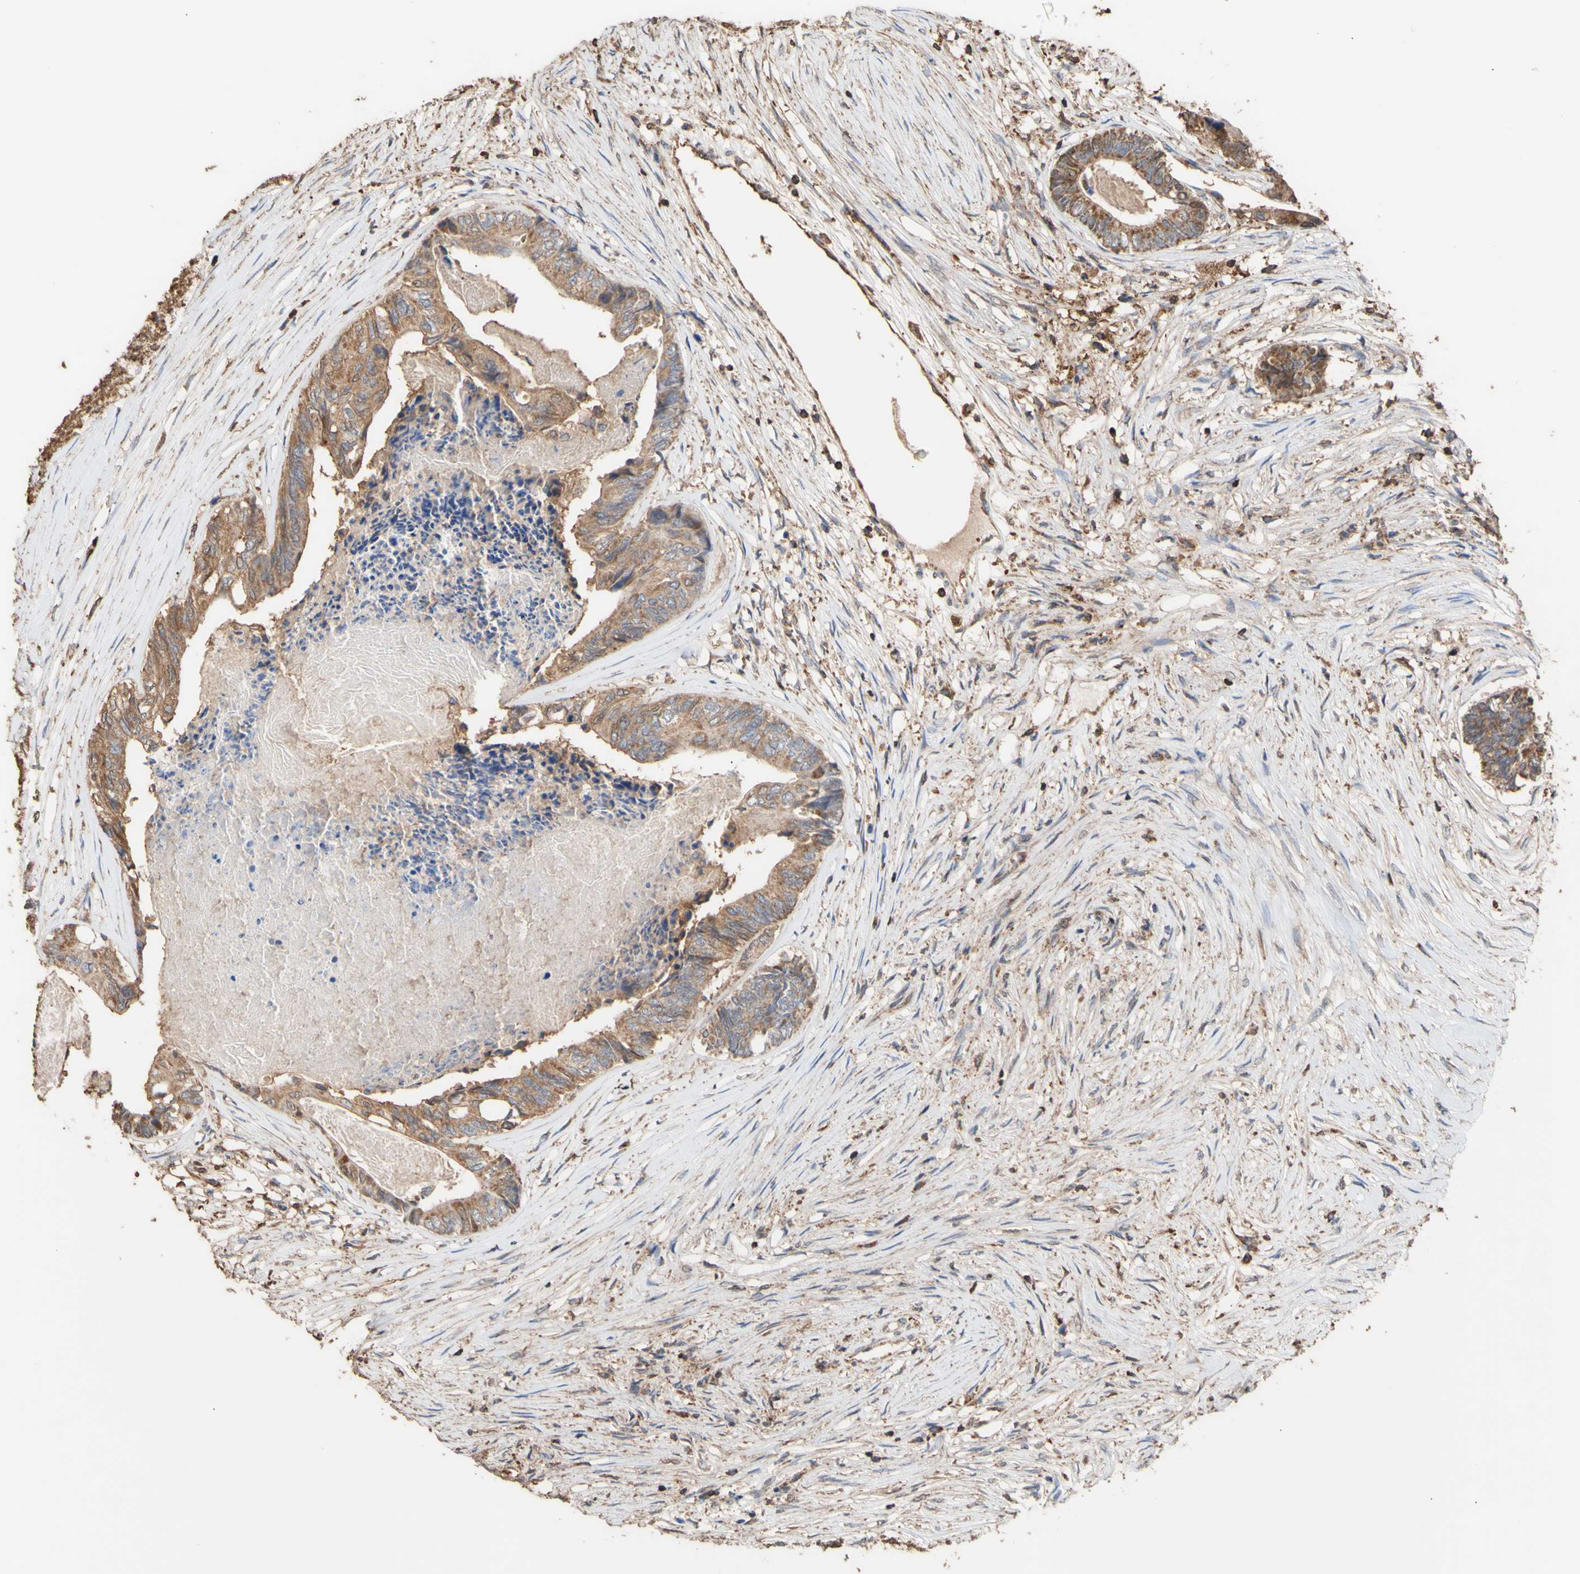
{"staining": {"intensity": "moderate", "quantity": ">75%", "location": "cytoplasmic/membranous"}, "tissue": "colorectal cancer", "cell_type": "Tumor cells", "image_type": "cancer", "snomed": [{"axis": "morphology", "description": "Adenocarcinoma, NOS"}, {"axis": "topography", "description": "Rectum"}], "caption": "Immunohistochemical staining of human colorectal adenocarcinoma displays medium levels of moderate cytoplasmic/membranous staining in about >75% of tumor cells. (brown staining indicates protein expression, while blue staining denotes nuclei).", "gene": "ALDH9A1", "patient": {"sex": "male", "age": 63}}